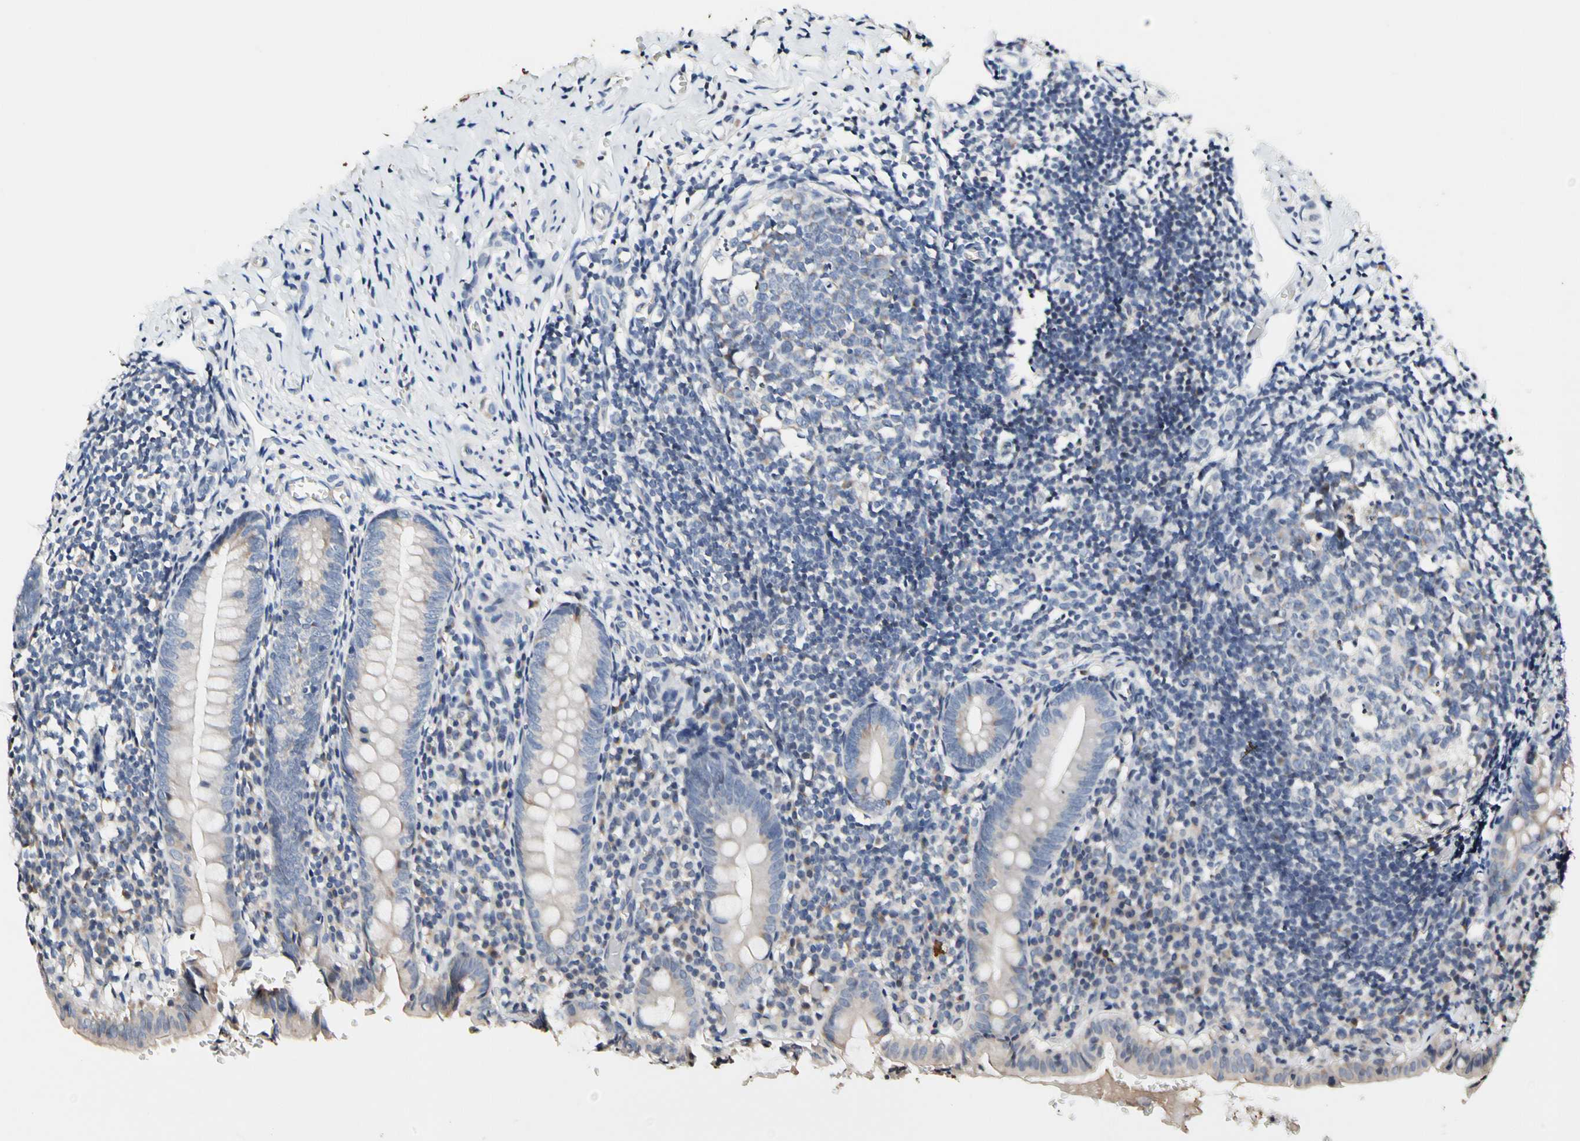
{"staining": {"intensity": "weak", "quantity": "25%-75%", "location": "cytoplasmic/membranous"}, "tissue": "appendix", "cell_type": "Glandular cells", "image_type": "normal", "snomed": [{"axis": "morphology", "description": "Normal tissue, NOS"}, {"axis": "topography", "description": "Appendix"}], "caption": "Protein staining of normal appendix exhibits weak cytoplasmic/membranous staining in about 25%-75% of glandular cells.", "gene": "SOX30", "patient": {"sex": "female", "age": 10}}